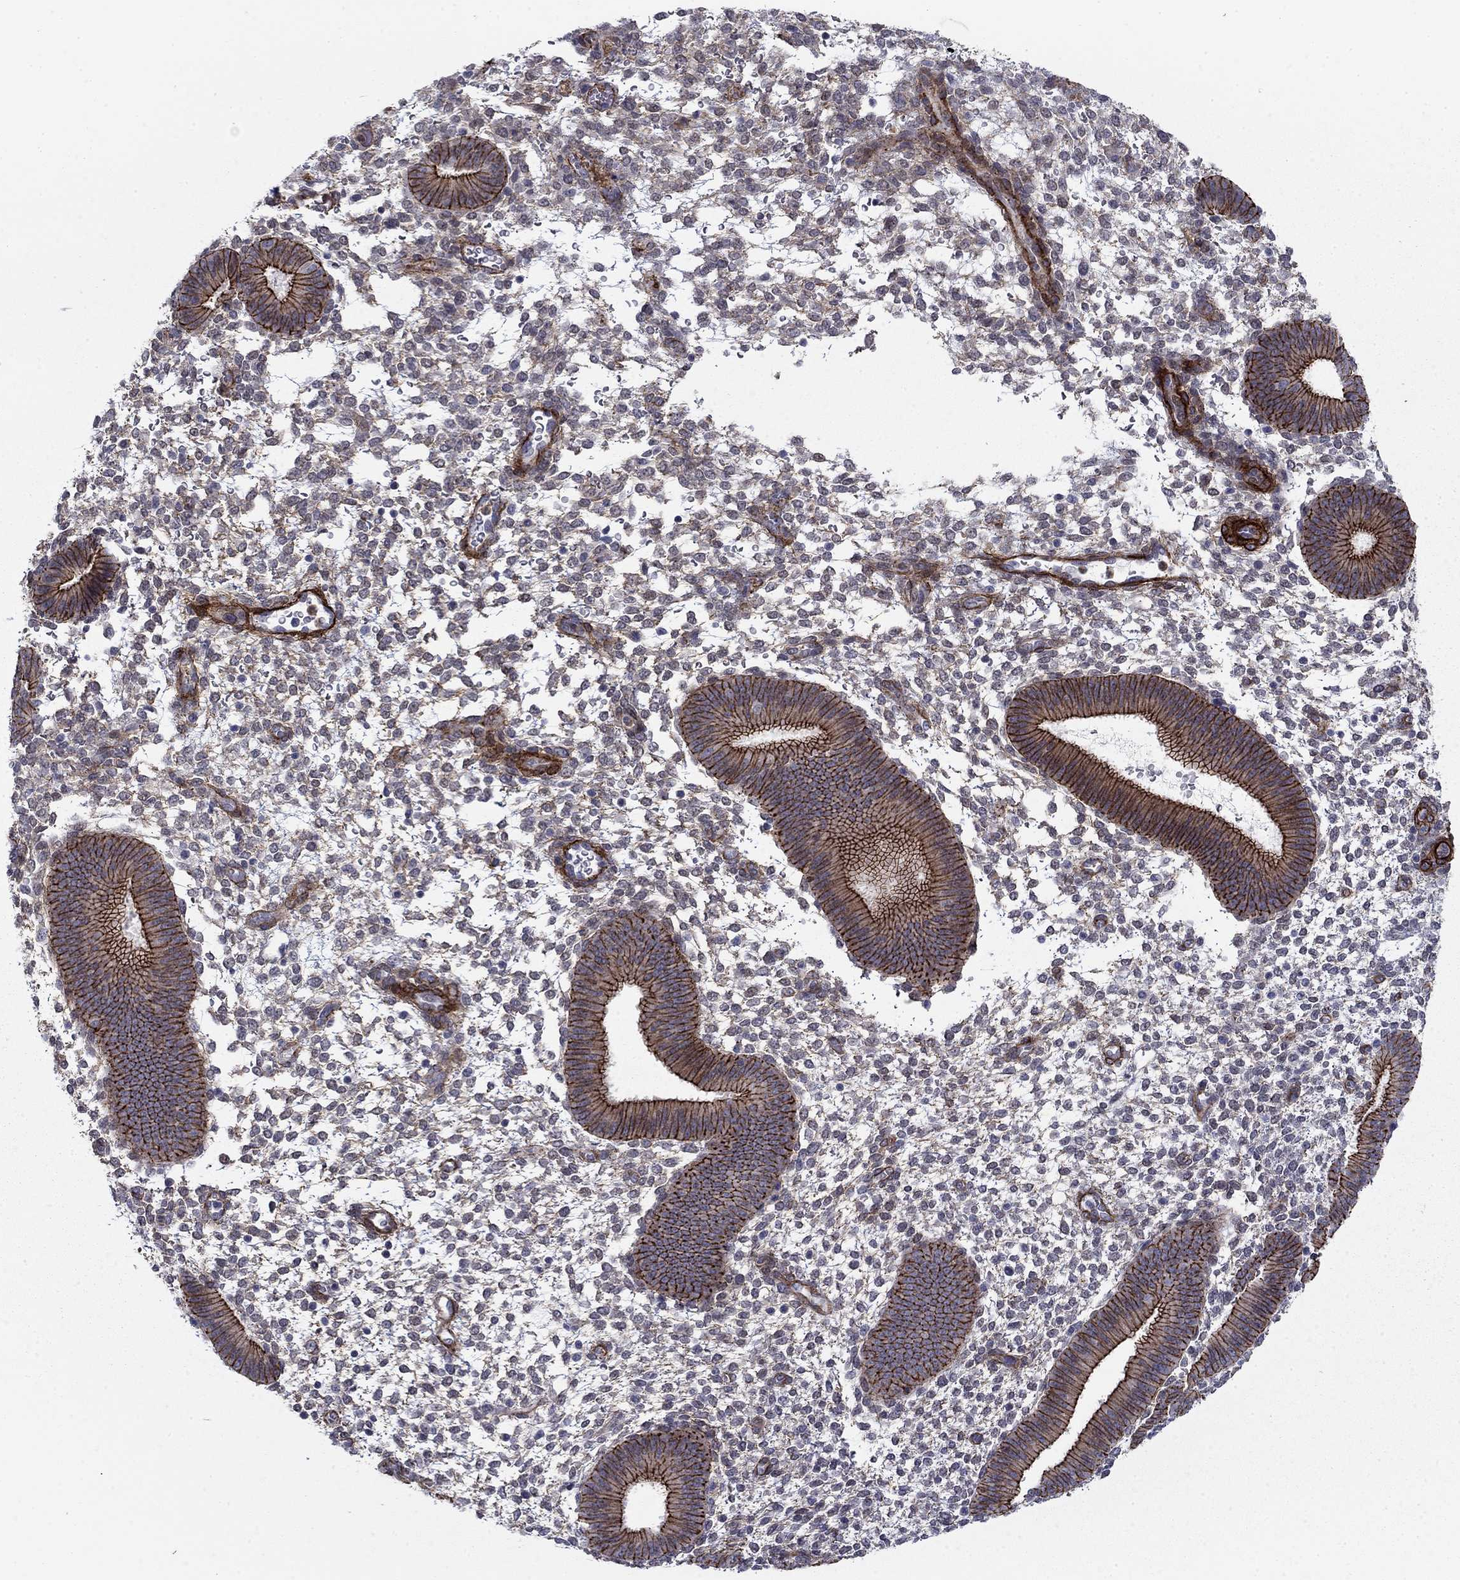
{"staining": {"intensity": "negative", "quantity": "none", "location": "none"}, "tissue": "endometrium", "cell_type": "Cells in endometrial stroma", "image_type": "normal", "snomed": [{"axis": "morphology", "description": "Normal tissue, NOS"}, {"axis": "topography", "description": "Endometrium"}], "caption": "A high-resolution photomicrograph shows immunohistochemistry staining of normal endometrium, which shows no significant expression in cells in endometrial stroma. (Brightfield microscopy of DAB (3,3'-diaminobenzidine) IHC at high magnification).", "gene": "KRBA1", "patient": {"sex": "female", "age": 39}}